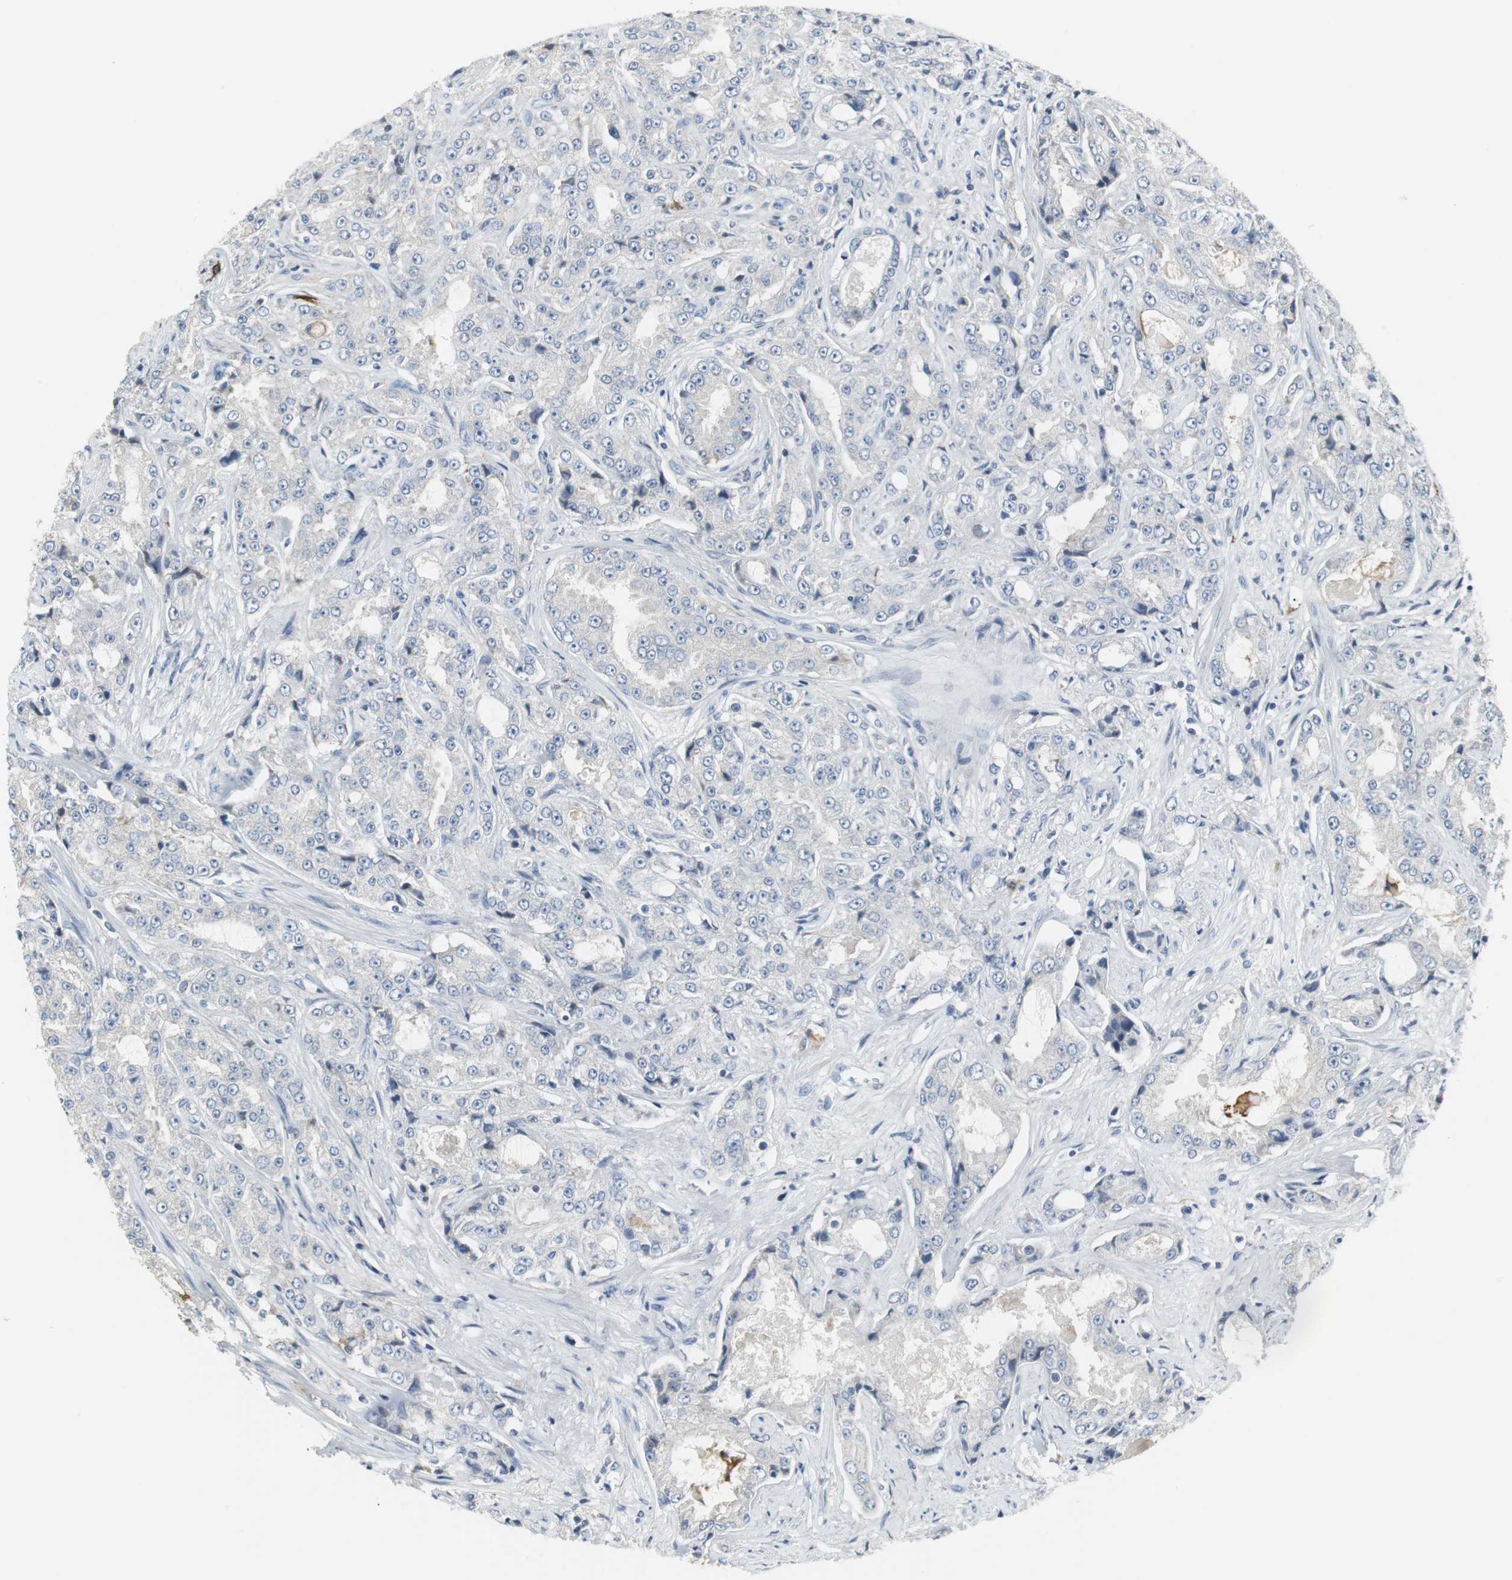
{"staining": {"intensity": "negative", "quantity": "none", "location": "none"}, "tissue": "prostate cancer", "cell_type": "Tumor cells", "image_type": "cancer", "snomed": [{"axis": "morphology", "description": "Adenocarcinoma, High grade"}, {"axis": "topography", "description": "Prostate"}], "caption": "DAB (3,3'-diaminobenzidine) immunohistochemical staining of high-grade adenocarcinoma (prostate) exhibits no significant positivity in tumor cells. The staining was performed using DAB to visualize the protein expression in brown, while the nuclei were stained in blue with hematoxylin (Magnification: 20x).", "gene": "SLC2A5", "patient": {"sex": "male", "age": 73}}